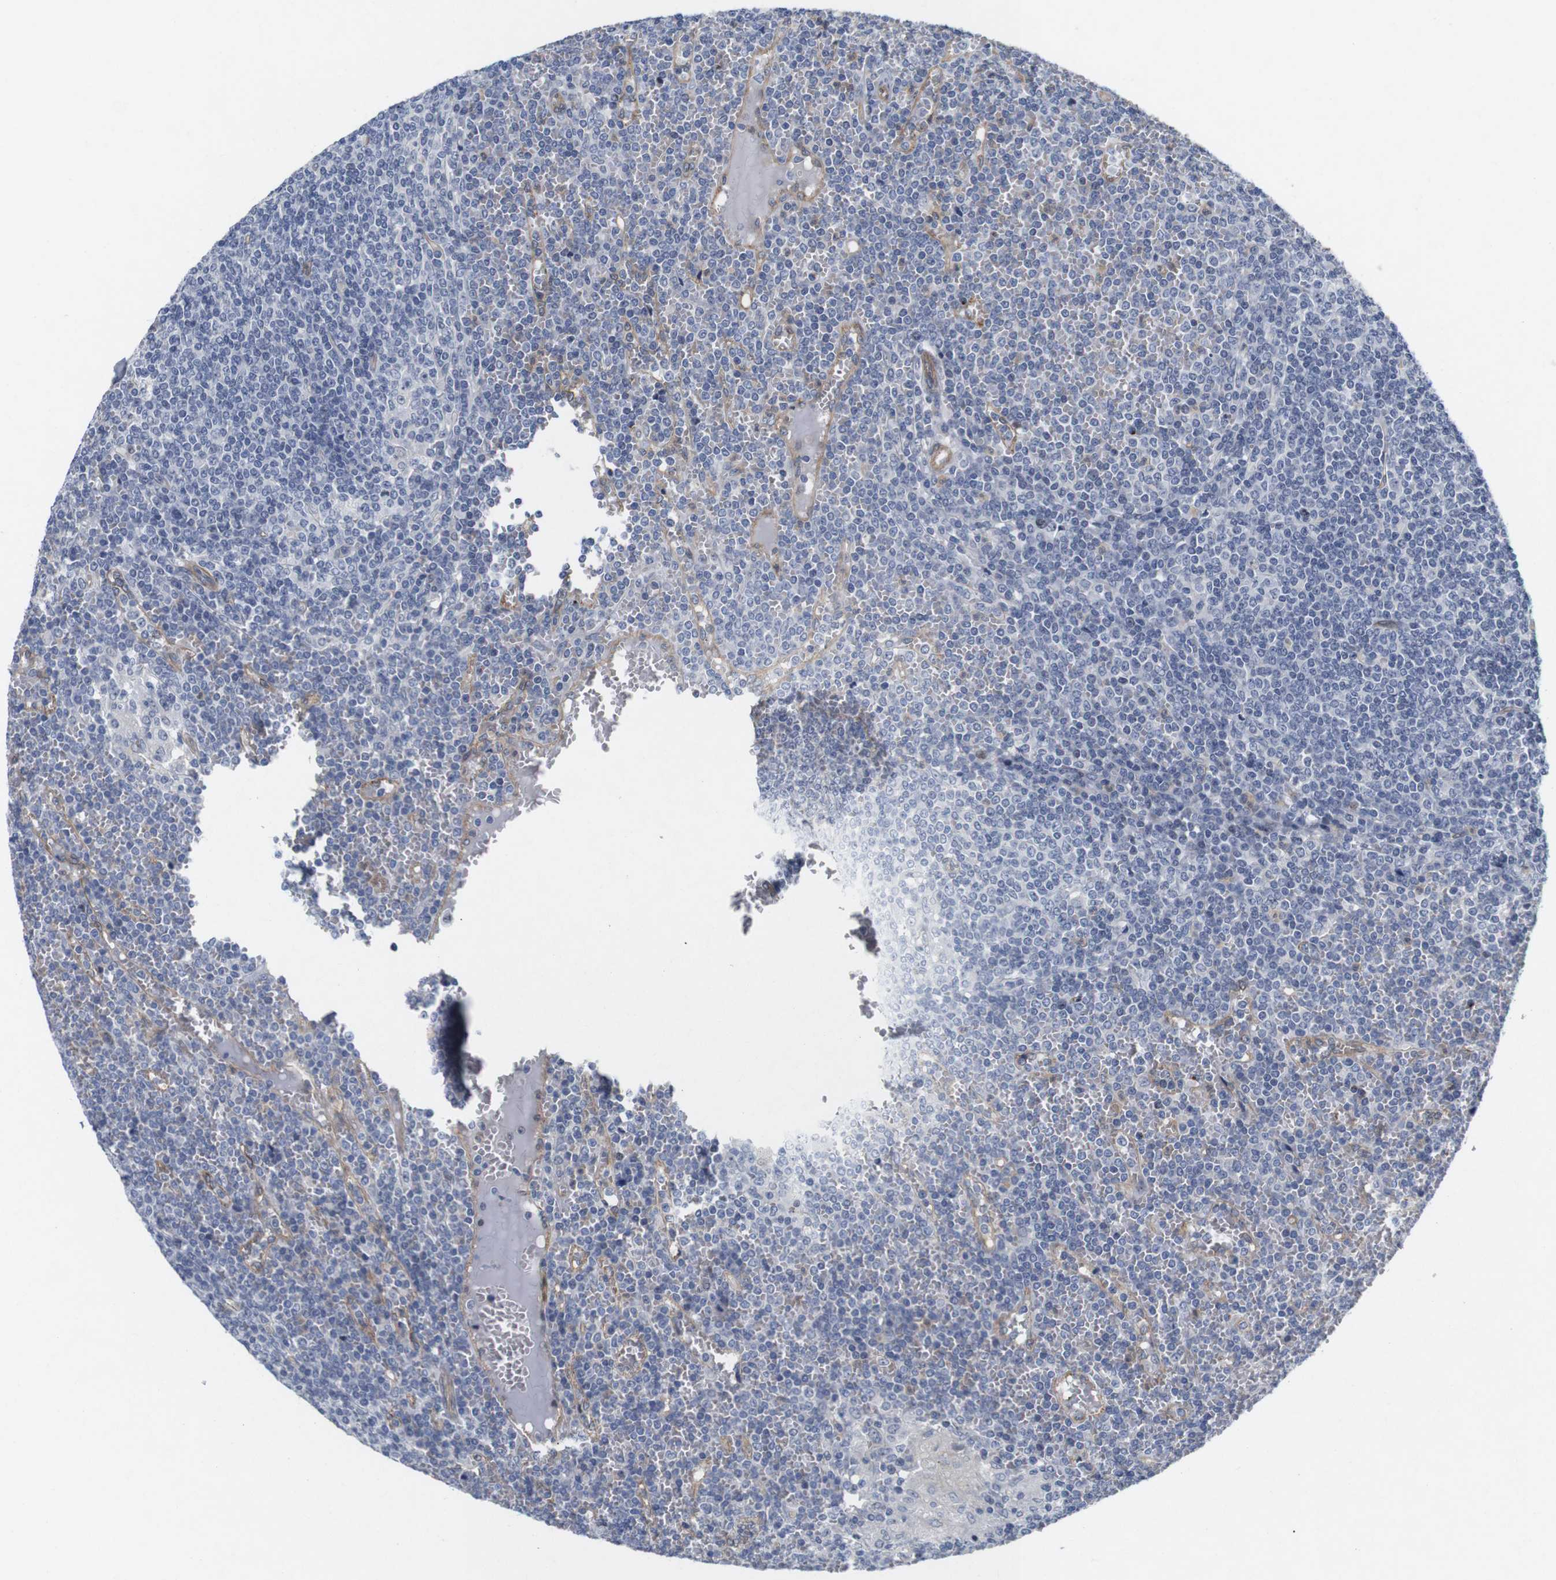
{"staining": {"intensity": "moderate", "quantity": "<25%", "location": "cytoplasmic/membranous"}, "tissue": "lymphoma", "cell_type": "Tumor cells", "image_type": "cancer", "snomed": [{"axis": "morphology", "description": "Malignant lymphoma, non-Hodgkin's type, Low grade"}, {"axis": "topography", "description": "Spleen"}], "caption": "Brown immunohistochemical staining in human low-grade malignant lymphoma, non-Hodgkin's type demonstrates moderate cytoplasmic/membranous expression in approximately <25% of tumor cells.", "gene": "CYB561", "patient": {"sex": "female", "age": 19}}